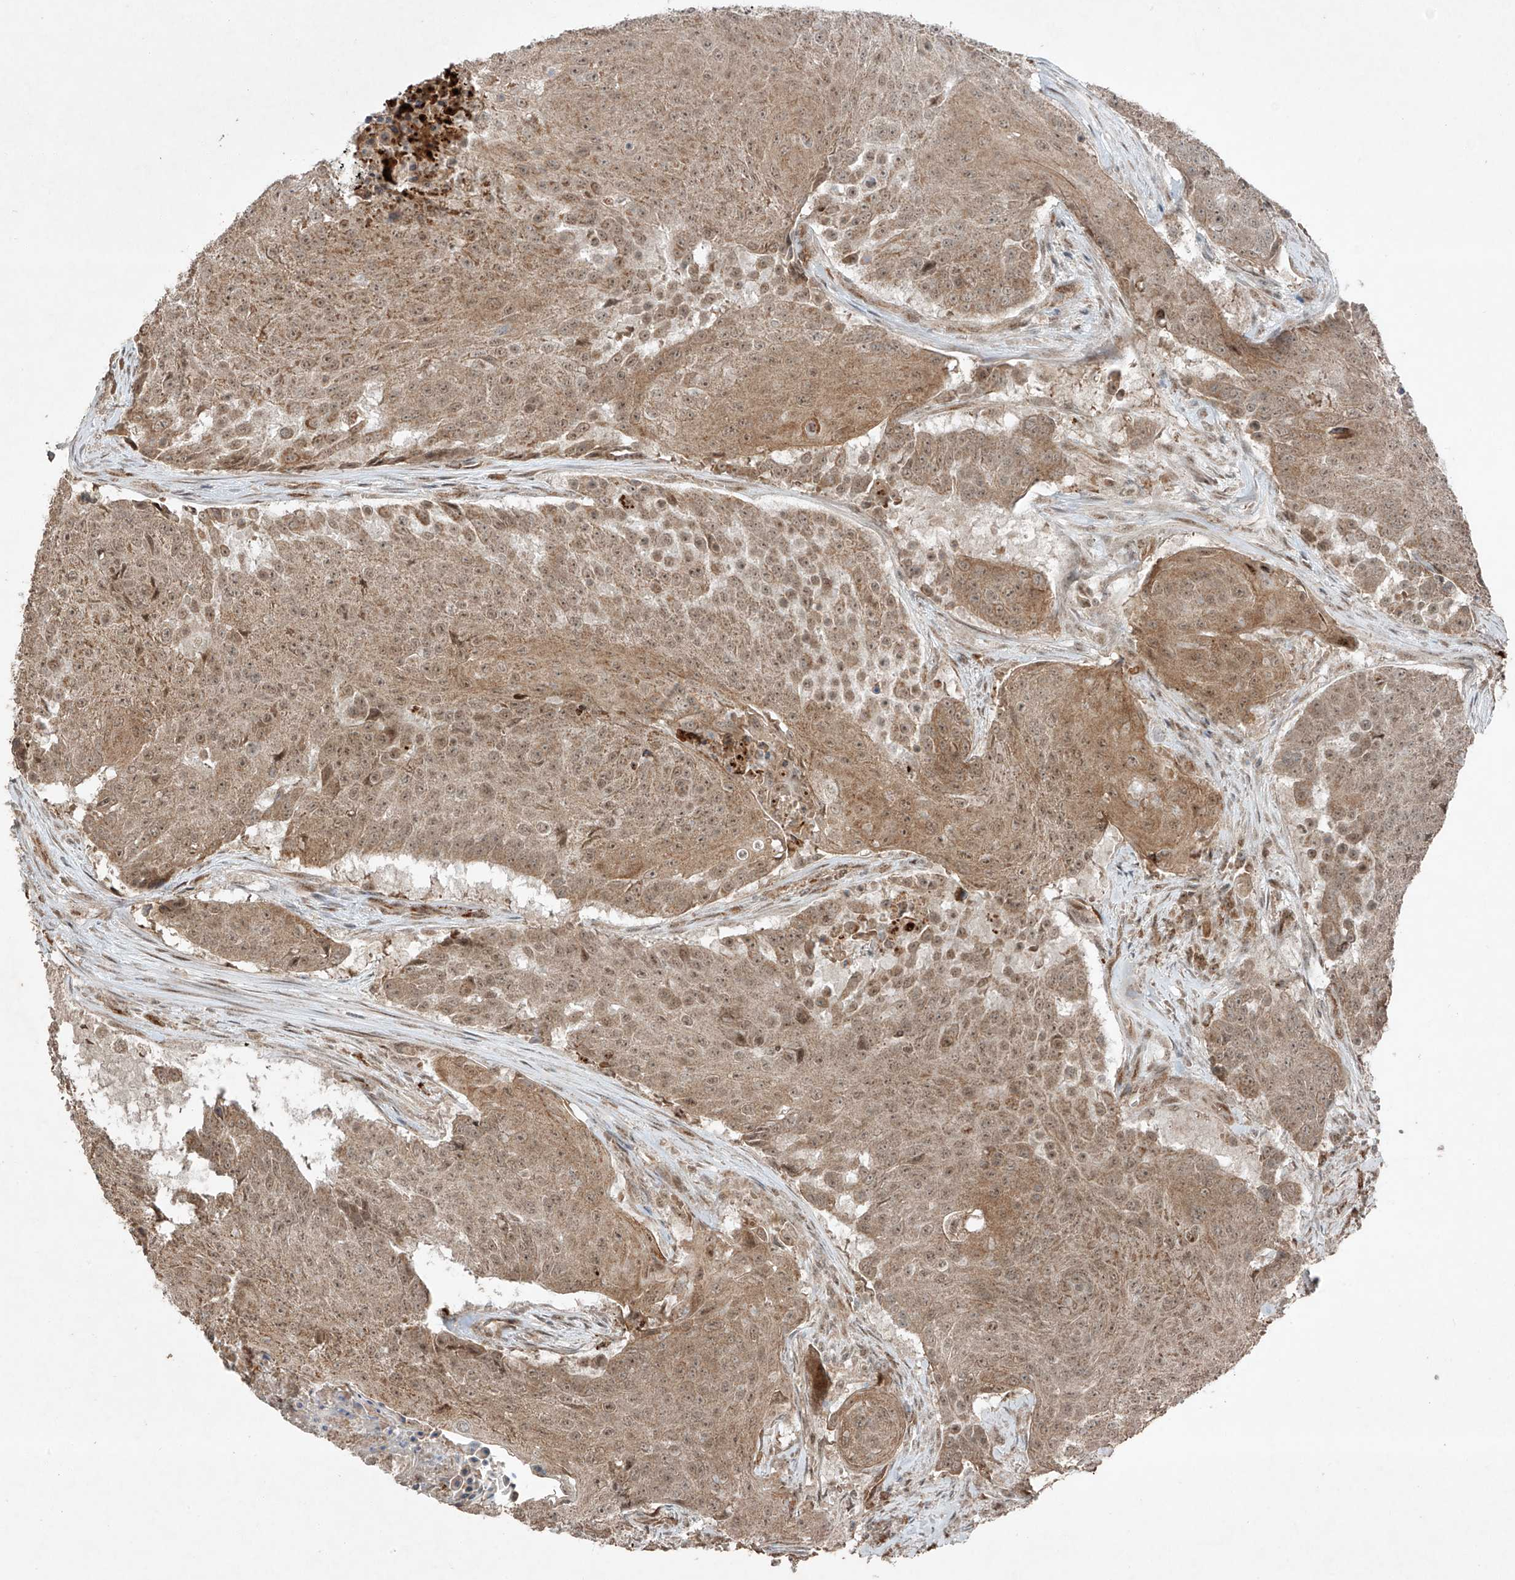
{"staining": {"intensity": "moderate", "quantity": ">75%", "location": "cytoplasmic/membranous,nuclear"}, "tissue": "urothelial cancer", "cell_type": "Tumor cells", "image_type": "cancer", "snomed": [{"axis": "morphology", "description": "Urothelial carcinoma, High grade"}, {"axis": "topography", "description": "Urinary bladder"}], "caption": "A brown stain highlights moderate cytoplasmic/membranous and nuclear staining of a protein in human urothelial carcinoma (high-grade) tumor cells. (brown staining indicates protein expression, while blue staining denotes nuclei).", "gene": "ZNF620", "patient": {"sex": "female", "age": 63}}